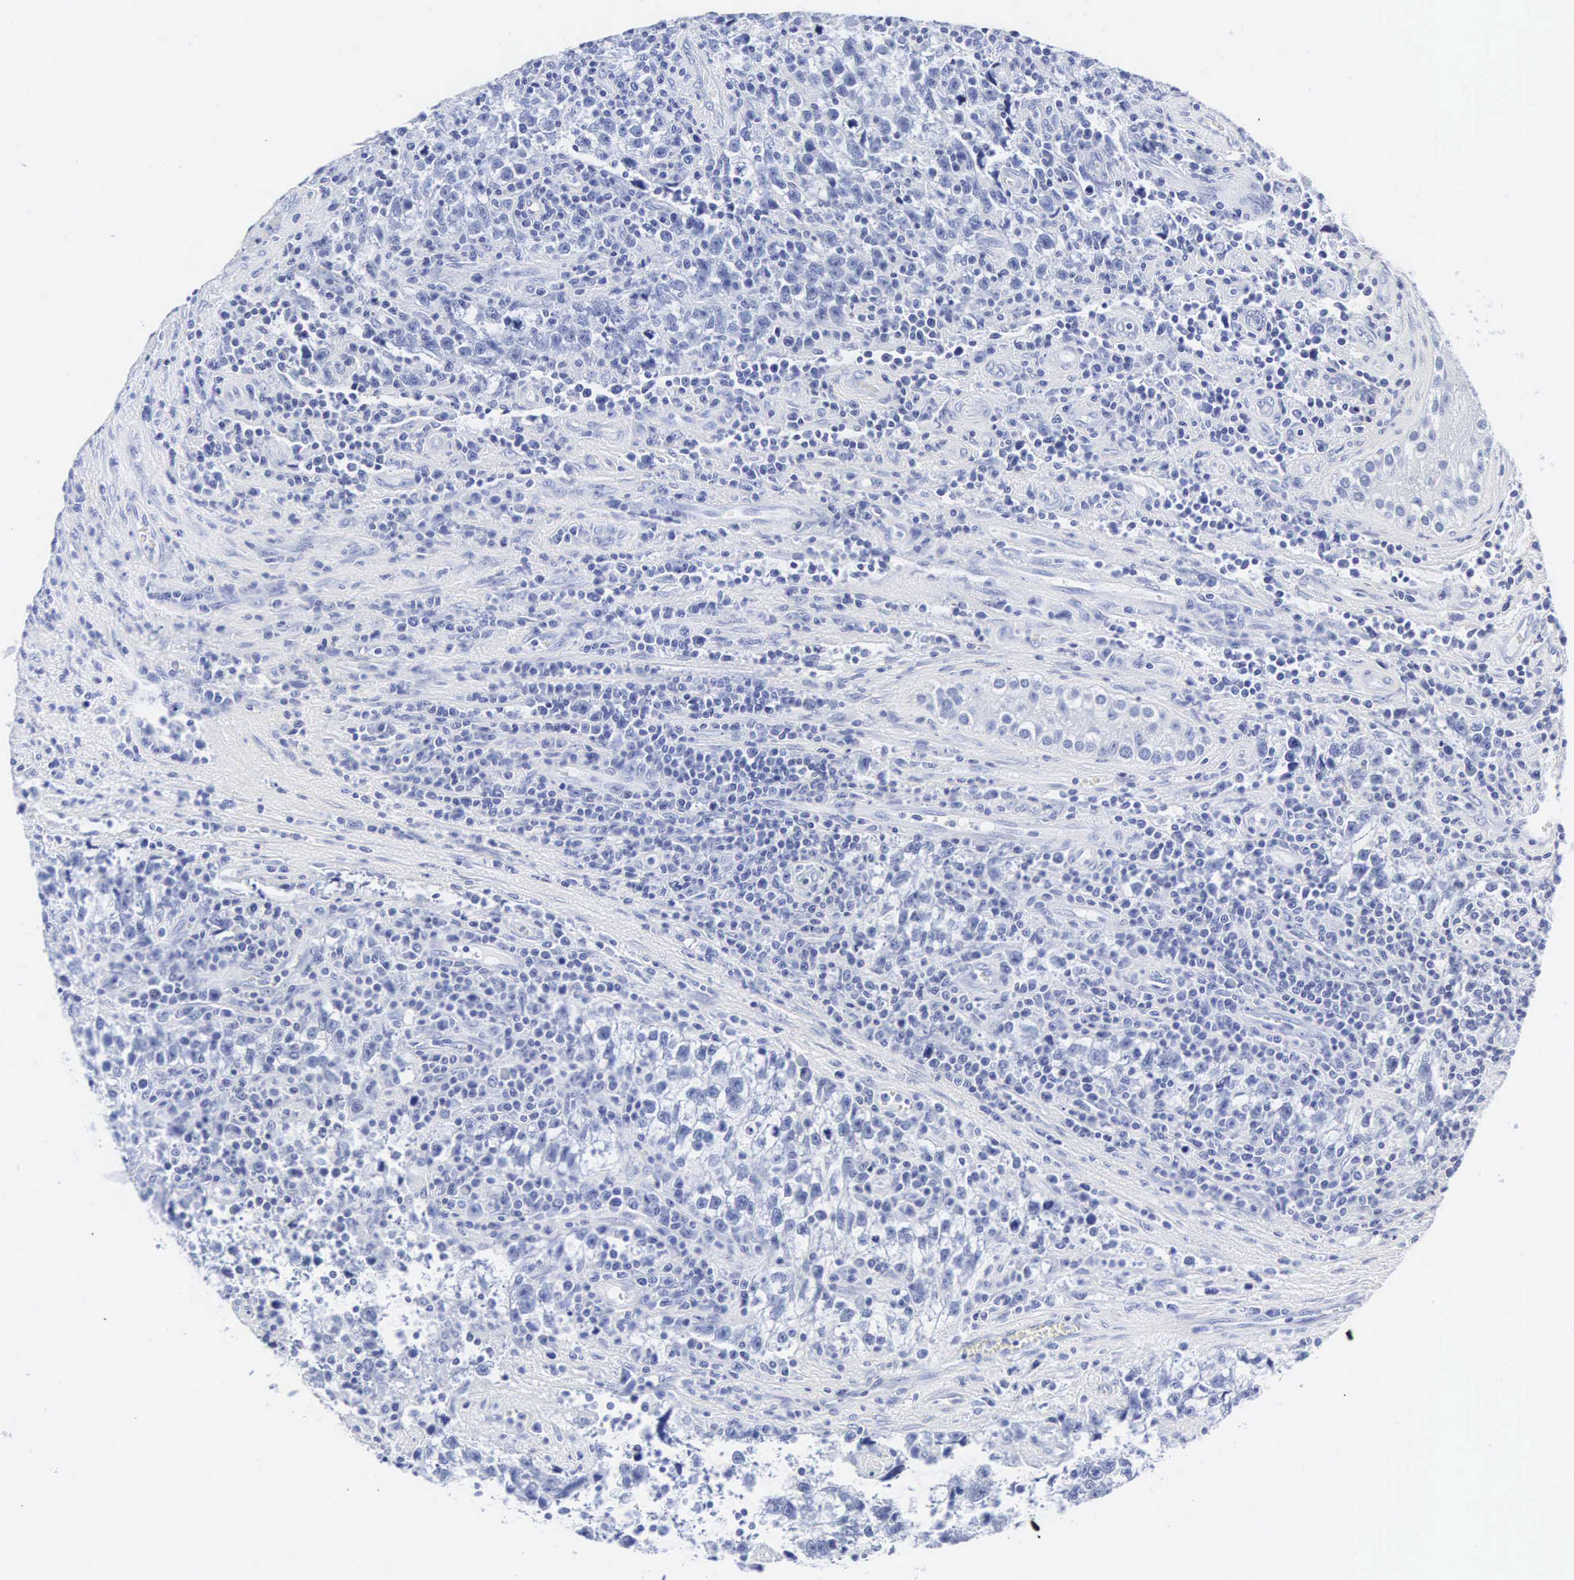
{"staining": {"intensity": "negative", "quantity": "none", "location": "none"}, "tissue": "testis cancer", "cell_type": "Tumor cells", "image_type": "cancer", "snomed": [{"axis": "morphology", "description": "Seminoma, NOS"}, {"axis": "topography", "description": "Testis"}], "caption": "Seminoma (testis) was stained to show a protein in brown. There is no significant staining in tumor cells. The staining is performed using DAB brown chromogen with nuclei counter-stained in using hematoxylin.", "gene": "INS", "patient": {"sex": "male", "age": 38}}